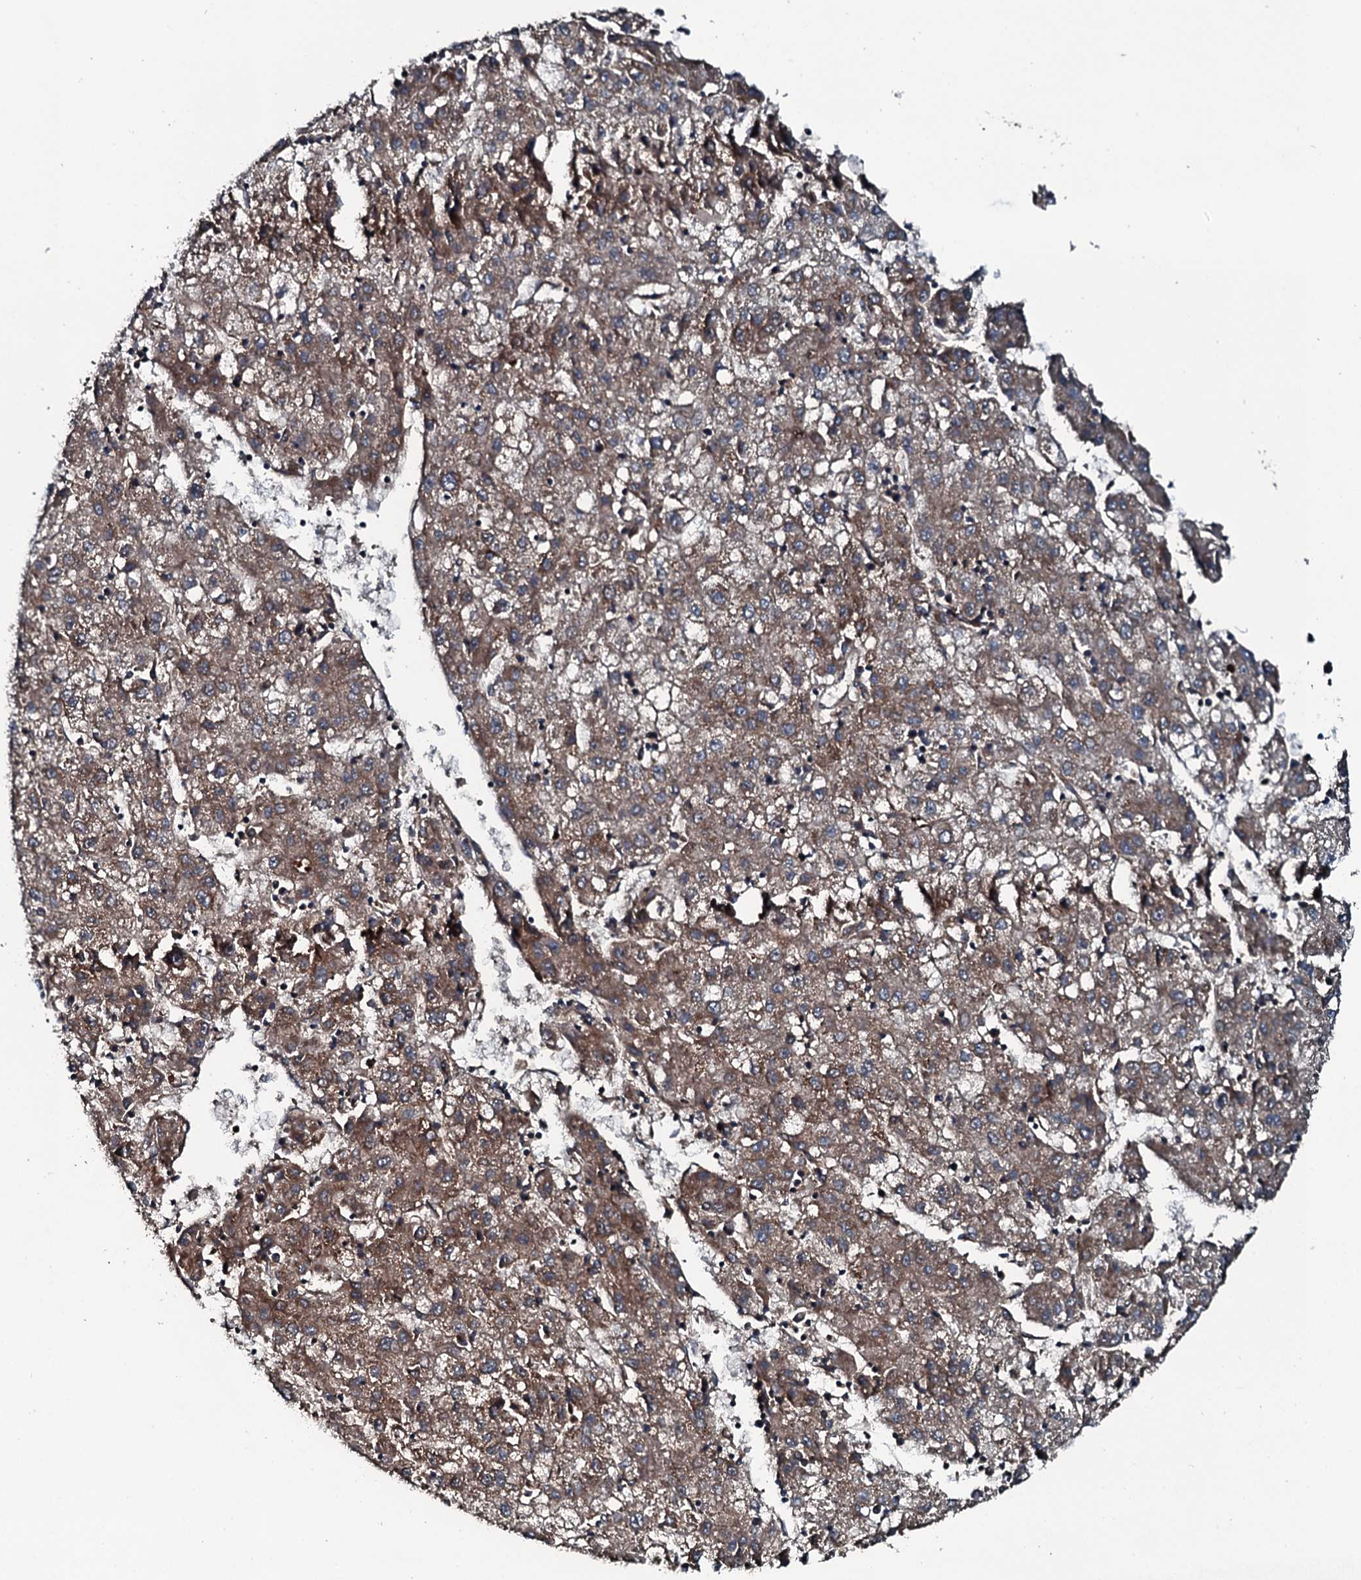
{"staining": {"intensity": "moderate", "quantity": ">75%", "location": "cytoplasmic/membranous"}, "tissue": "liver cancer", "cell_type": "Tumor cells", "image_type": "cancer", "snomed": [{"axis": "morphology", "description": "Carcinoma, Hepatocellular, NOS"}, {"axis": "topography", "description": "Liver"}], "caption": "Approximately >75% of tumor cells in liver cancer (hepatocellular carcinoma) display moderate cytoplasmic/membranous protein staining as visualized by brown immunohistochemical staining.", "gene": "TRIM7", "patient": {"sex": "male", "age": 72}}